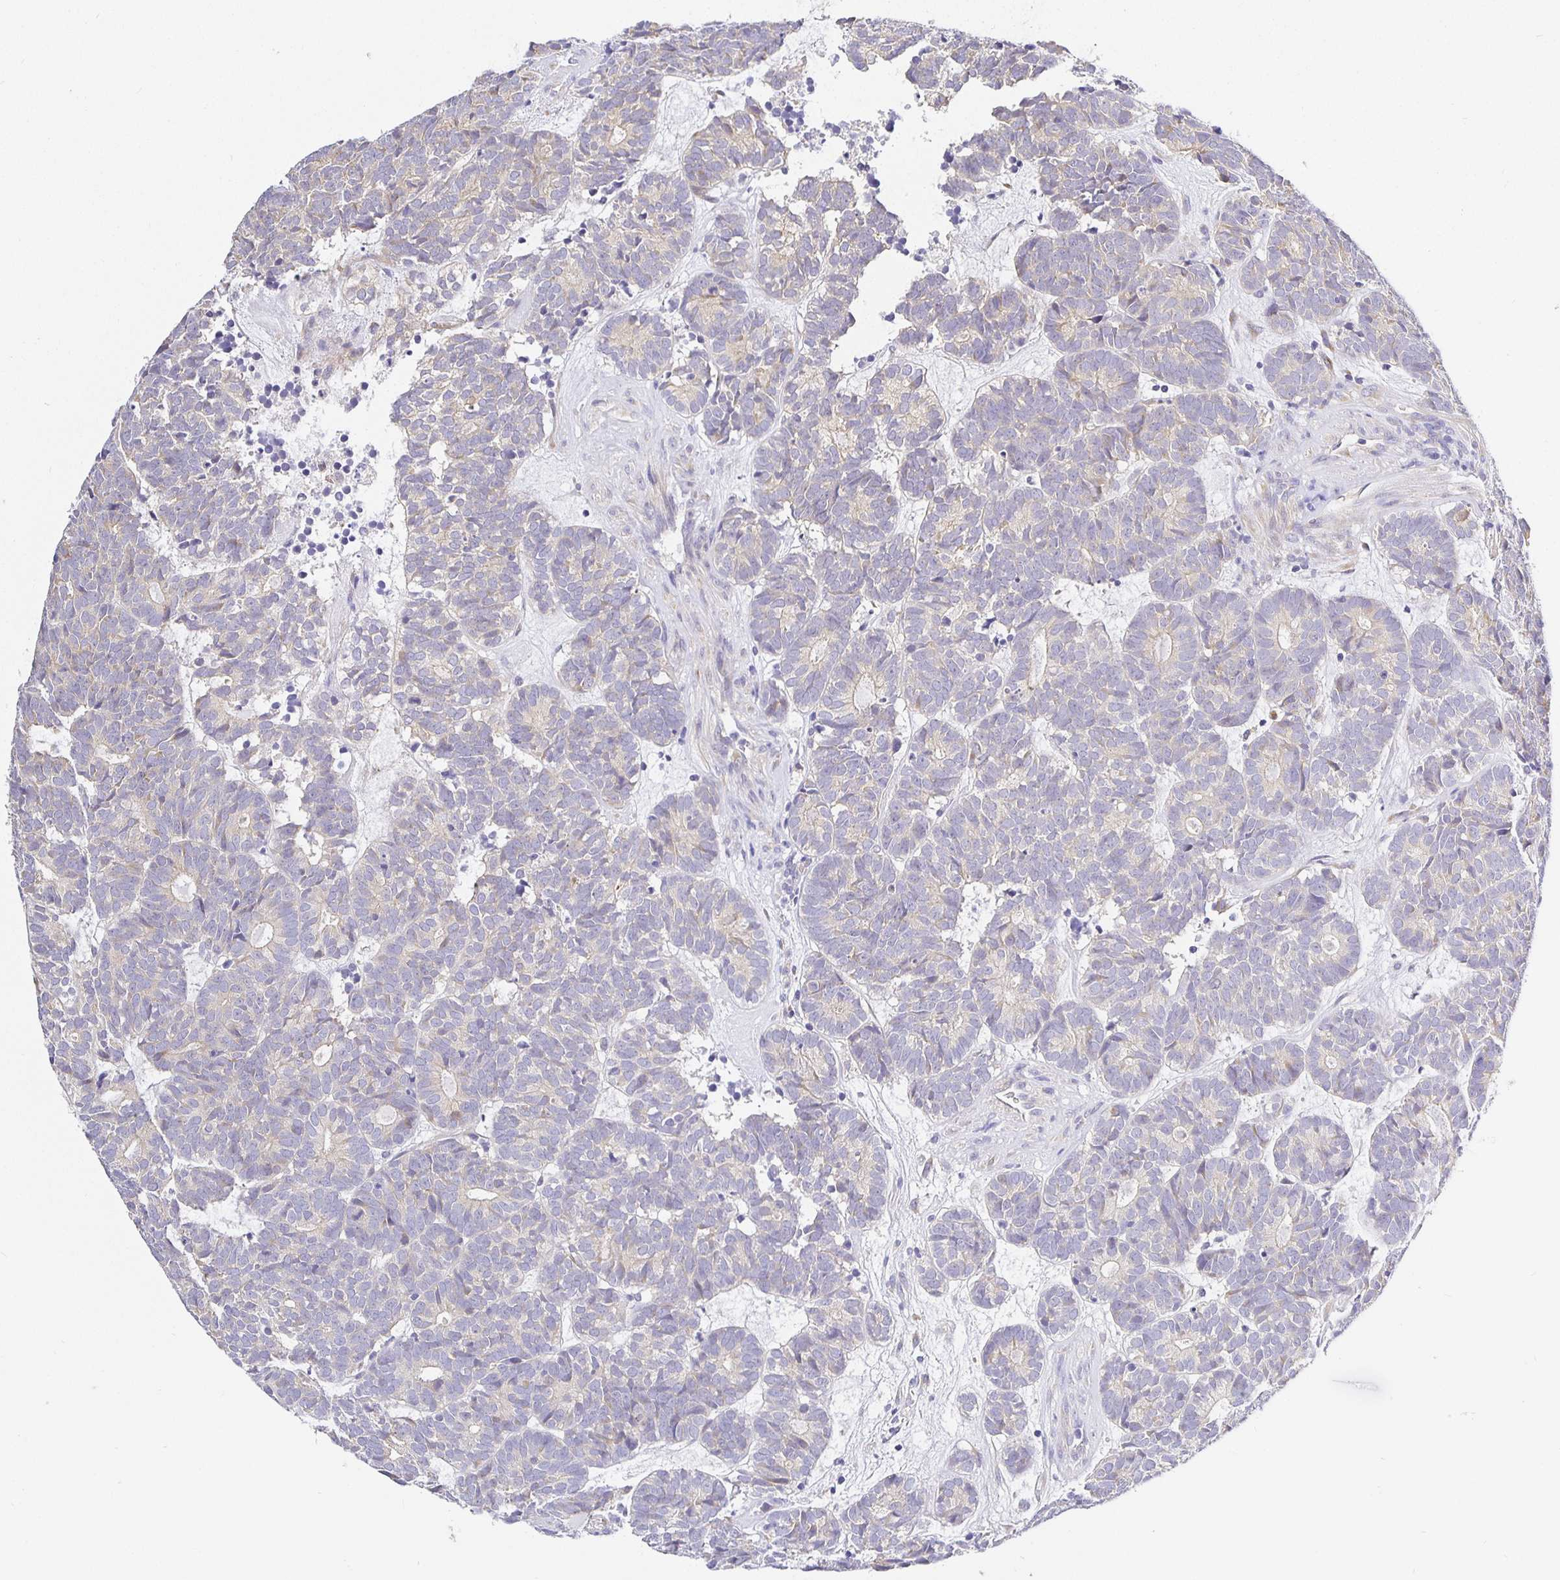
{"staining": {"intensity": "weak", "quantity": "<25%", "location": "cytoplasmic/membranous"}, "tissue": "head and neck cancer", "cell_type": "Tumor cells", "image_type": "cancer", "snomed": [{"axis": "morphology", "description": "Adenocarcinoma, NOS"}, {"axis": "topography", "description": "Head-Neck"}], "caption": "The photomicrograph demonstrates no staining of tumor cells in head and neck cancer. (Stains: DAB IHC with hematoxylin counter stain, Microscopy: brightfield microscopy at high magnification).", "gene": "OPALIN", "patient": {"sex": "female", "age": 81}}